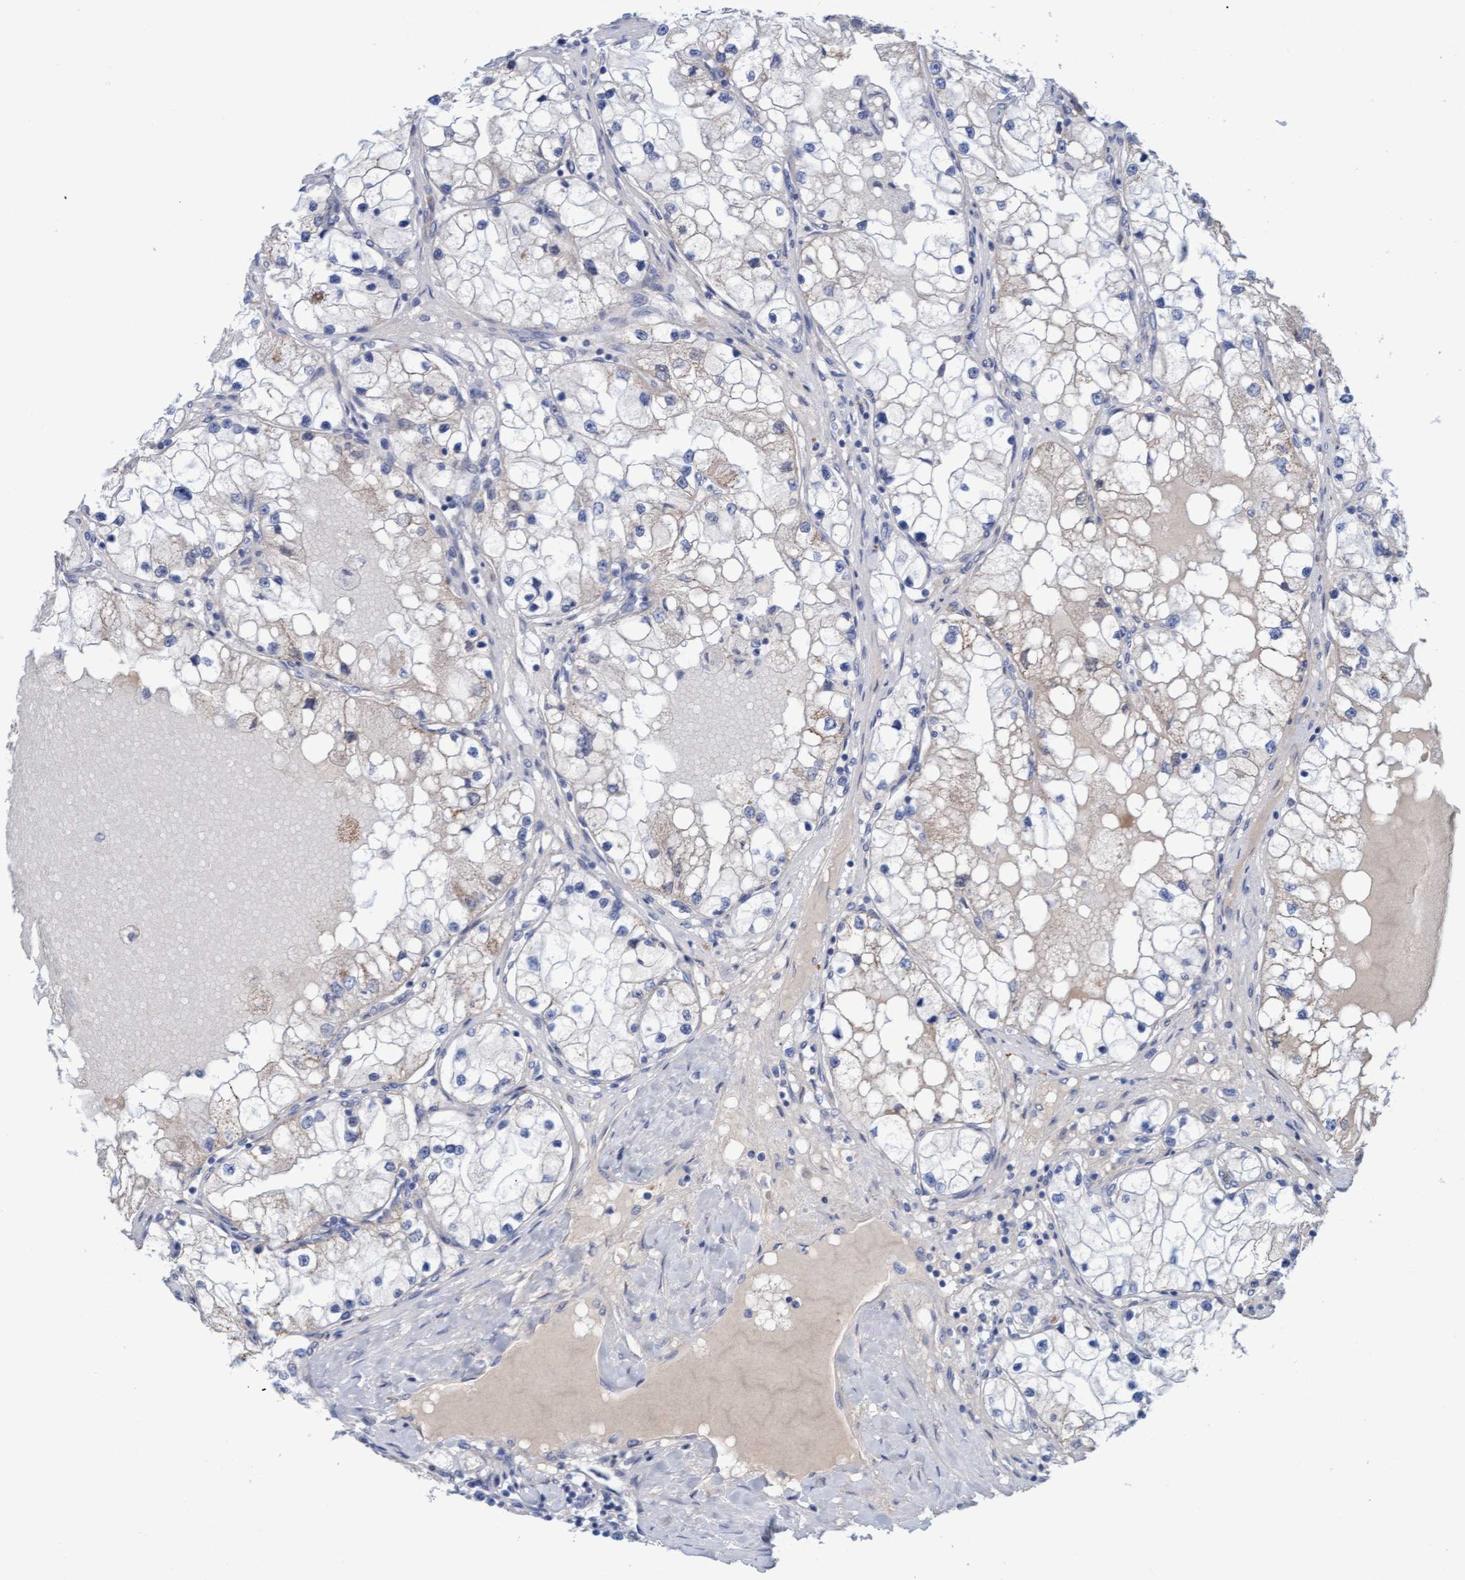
{"staining": {"intensity": "negative", "quantity": "none", "location": "none"}, "tissue": "renal cancer", "cell_type": "Tumor cells", "image_type": "cancer", "snomed": [{"axis": "morphology", "description": "Adenocarcinoma, NOS"}, {"axis": "topography", "description": "Kidney"}], "caption": "The histopathology image demonstrates no significant positivity in tumor cells of renal cancer (adenocarcinoma).", "gene": "STXBP1", "patient": {"sex": "male", "age": 68}}